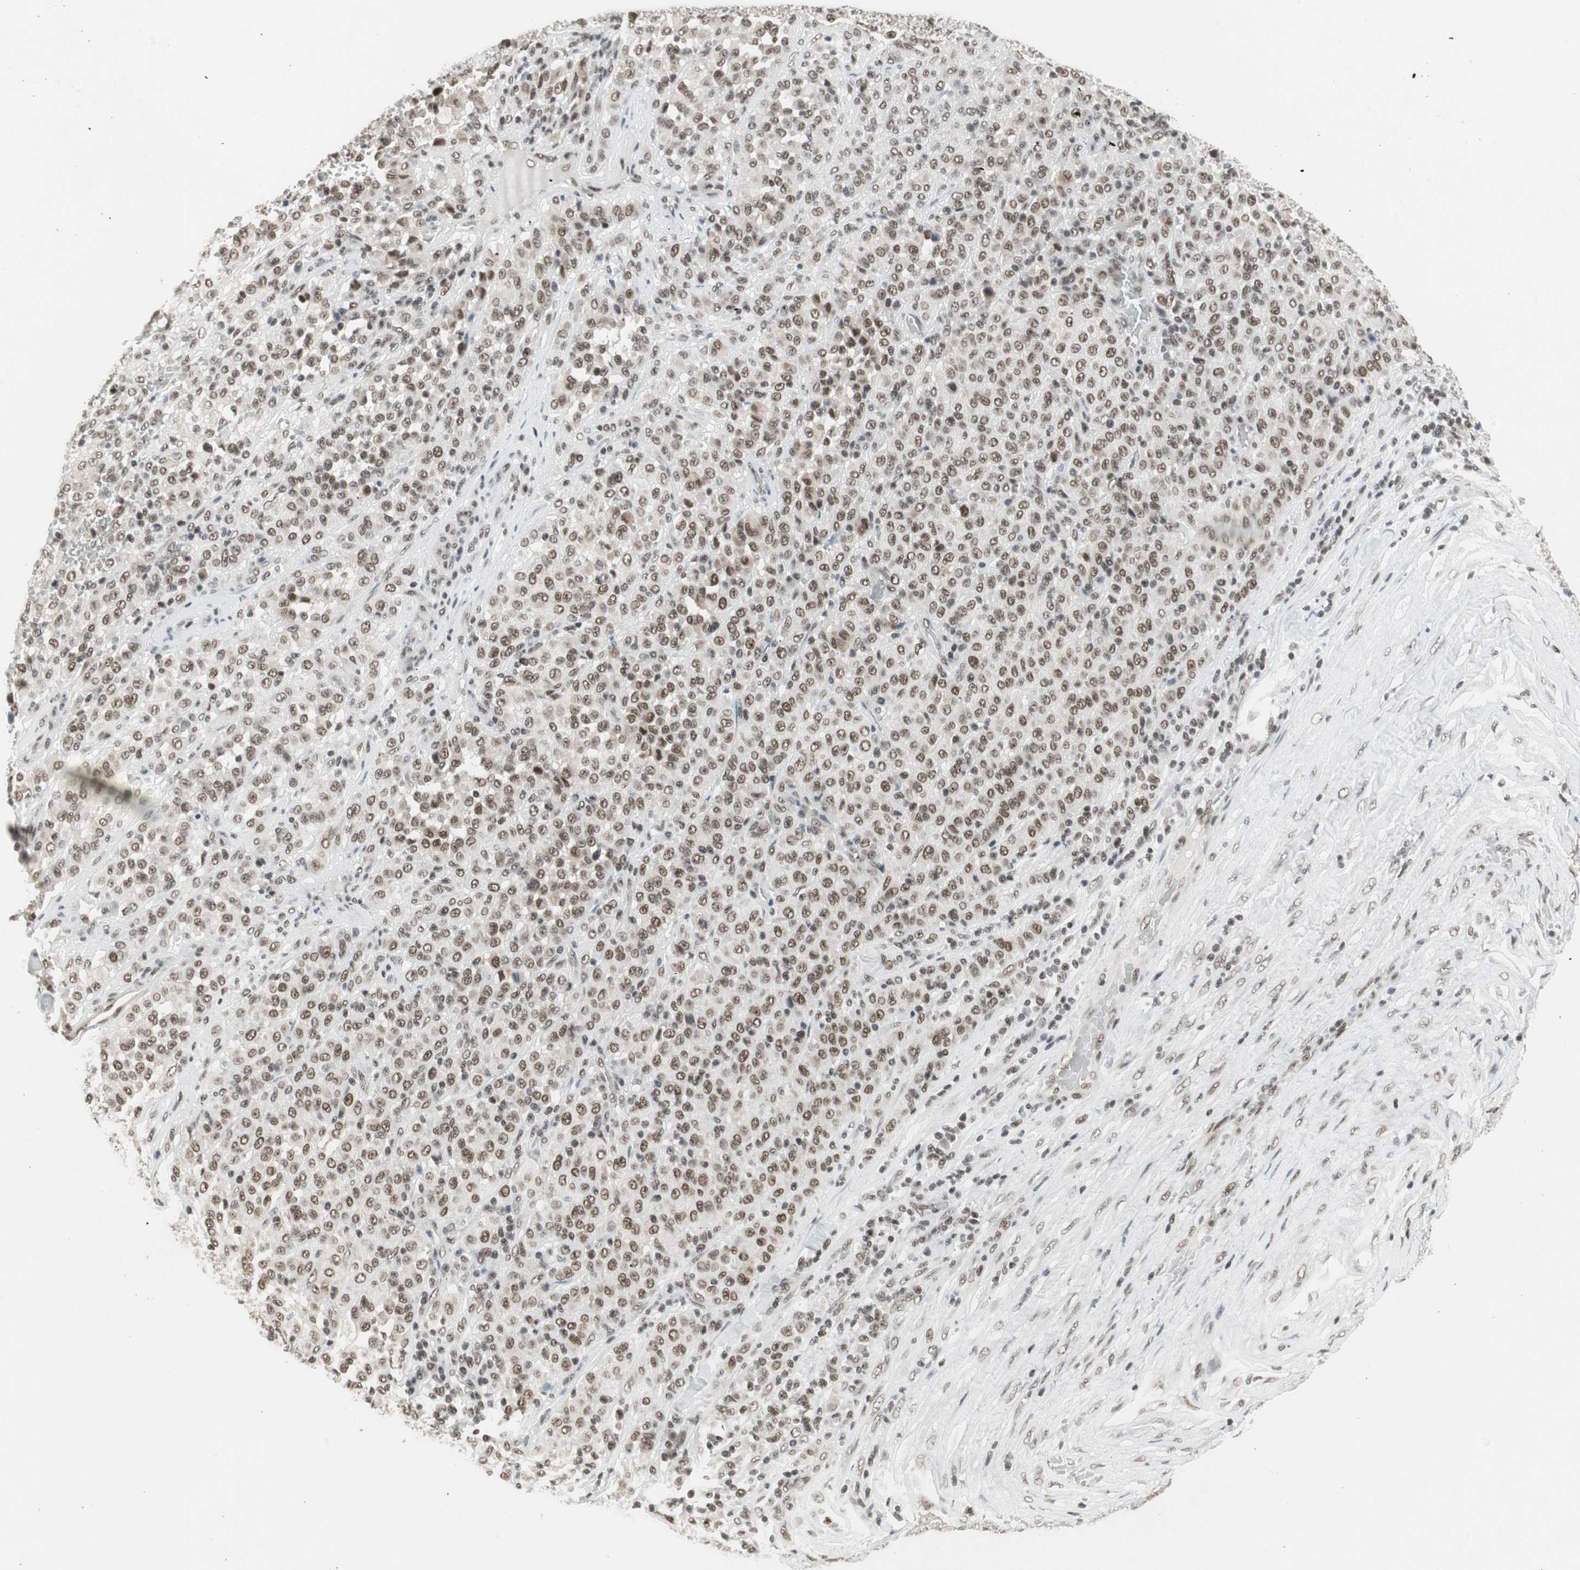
{"staining": {"intensity": "moderate", "quantity": ">75%", "location": "nuclear"}, "tissue": "melanoma", "cell_type": "Tumor cells", "image_type": "cancer", "snomed": [{"axis": "morphology", "description": "Malignant melanoma, Metastatic site"}, {"axis": "topography", "description": "Pancreas"}], "caption": "Immunohistochemistry (IHC) photomicrograph of neoplastic tissue: human melanoma stained using immunohistochemistry shows medium levels of moderate protein expression localized specifically in the nuclear of tumor cells, appearing as a nuclear brown color.", "gene": "RTF1", "patient": {"sex": "female", "age": 30}}